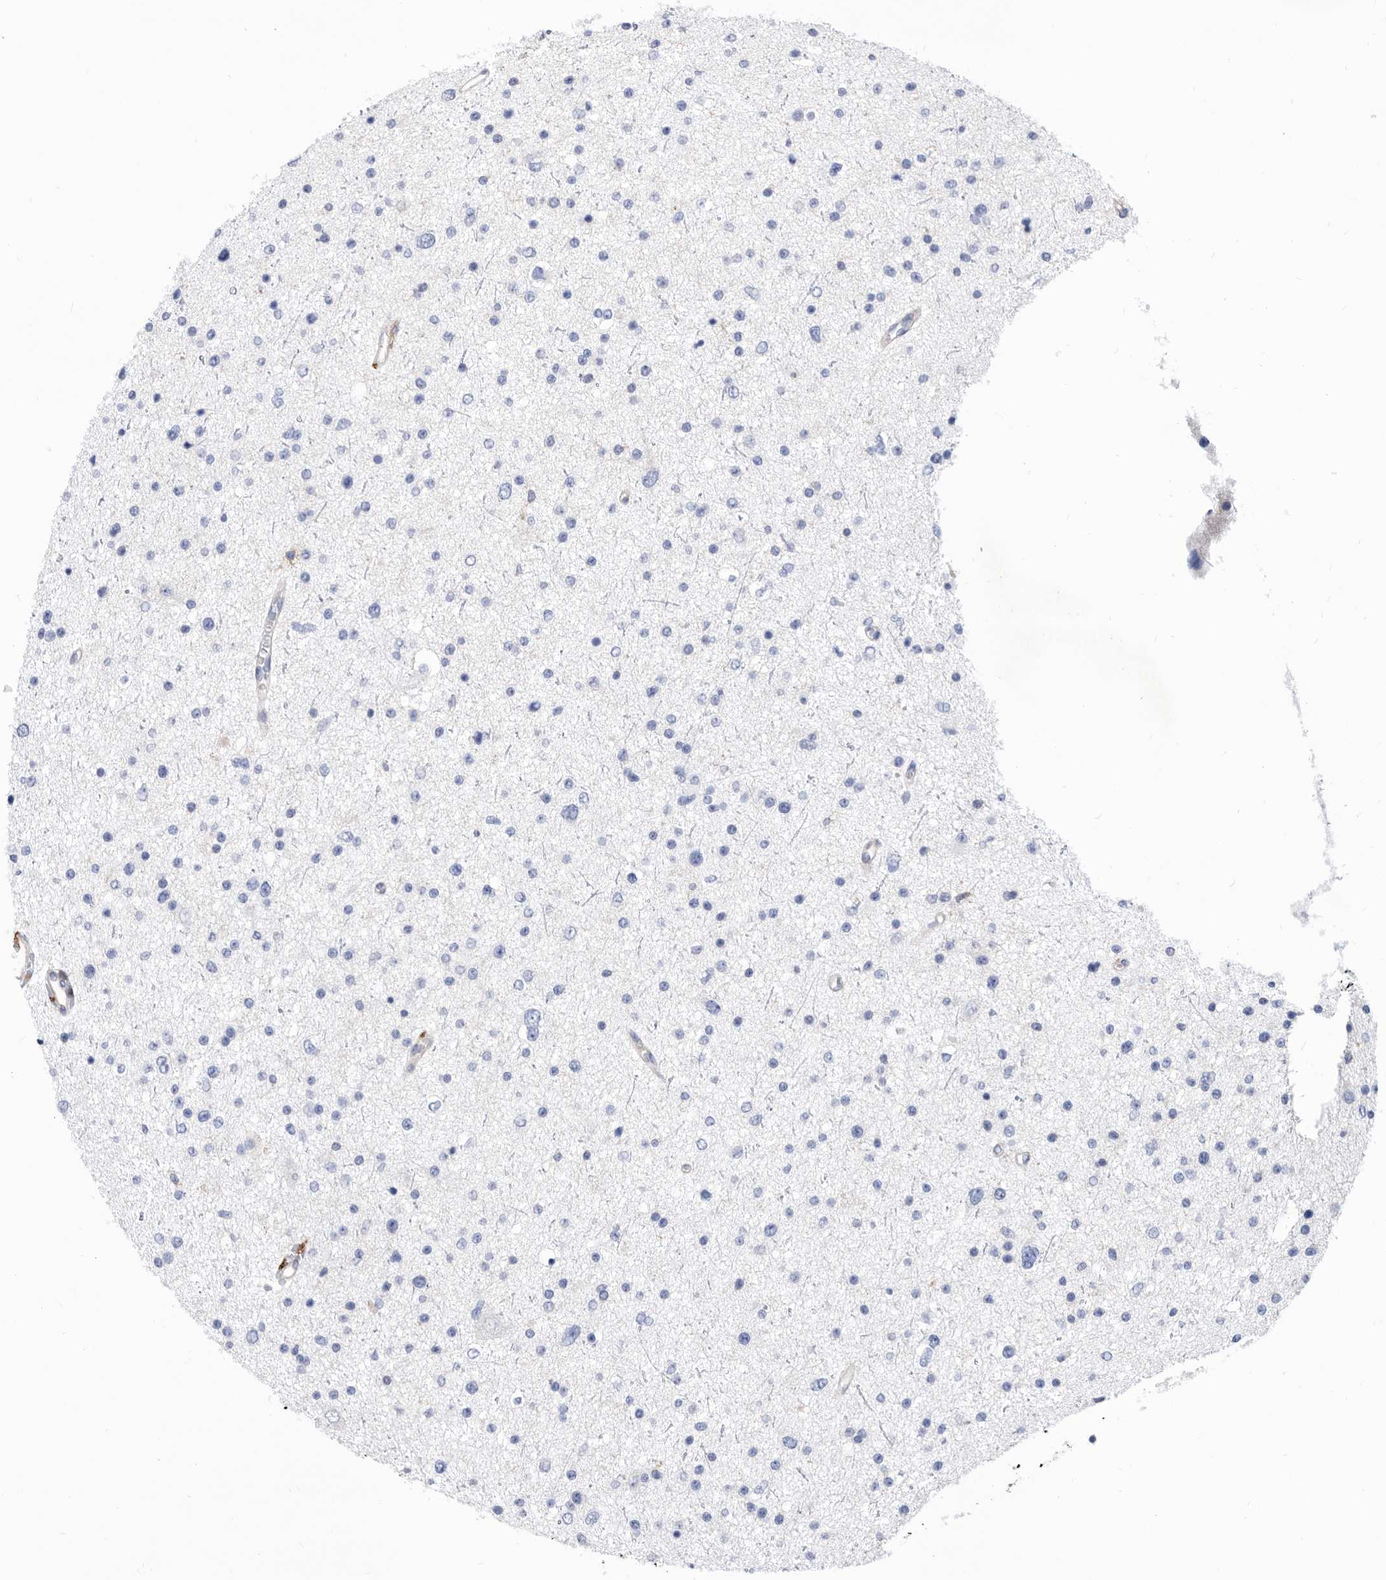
{"staining": {"intensity": "negative", "quantity": "none", "location": "none"}, "tissue": "glioma", "cell_type": "Tumor cells", "image_type": "cancer", "snomed": [{"axis": "morphology", "description": "Glioma, malignant, Low grade"}, {"axis": "topography", "description": "Brain"}], "caption": "Immunohistochemistry (IHC) image of glioma stained for a protein (brown), which reveals no expression in tumor cells.", "gene": "SMG7", "patient": {"sex": "female", "age": 37}}